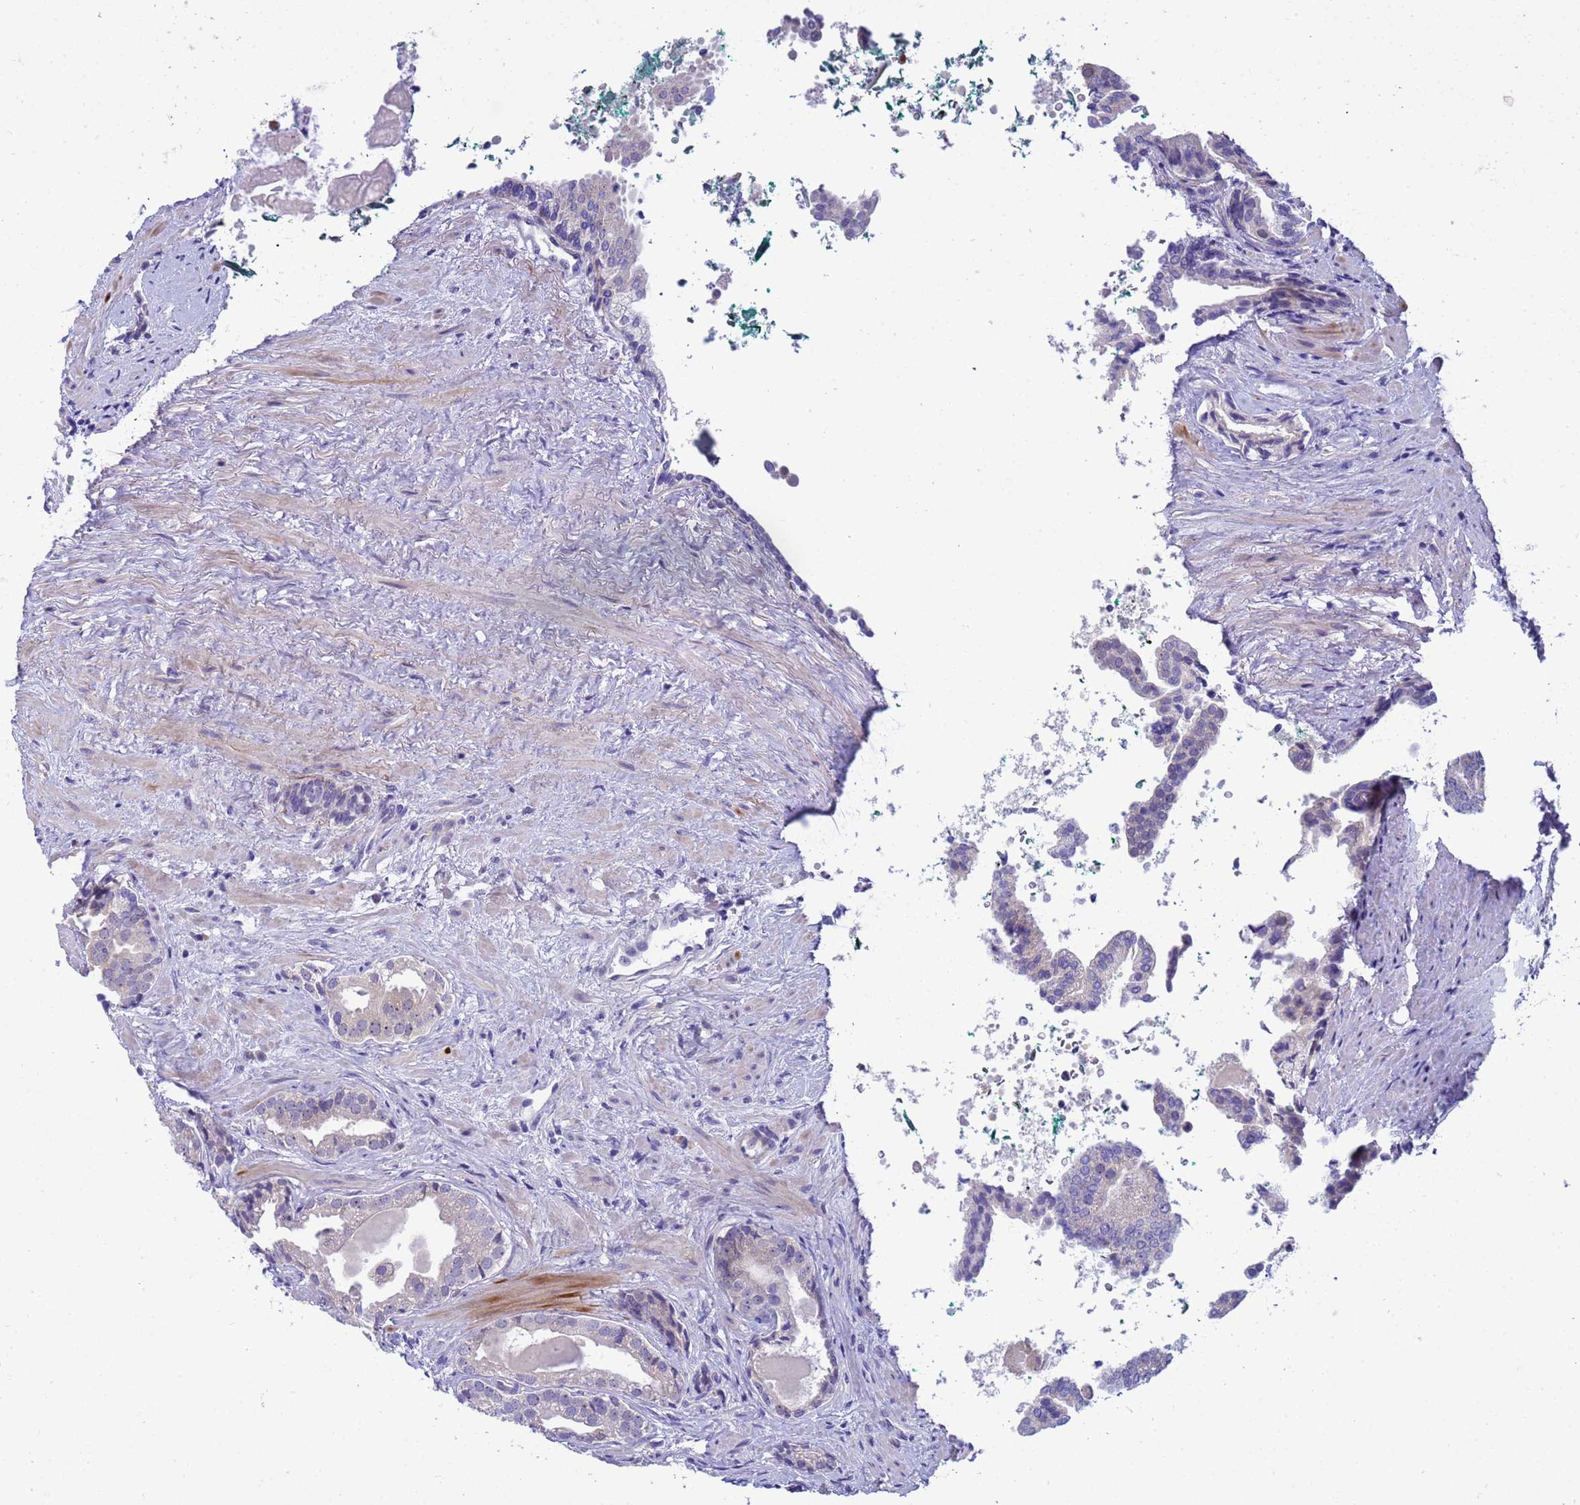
{"staining": {"intensity": "negative", "quantity": "none", "location": "none"}, "tissue": "prostate cancer", "cell_type": "Tumor cells", "image_type": "cancer", "snomed": [{"axis": "morphology", "description": "Adenocarcinoma, High grade"}, {"axis": "topography", "description": "Prostate"}], "caption": "Immunohistochemistry (IHC) image of human prostate cancer (high-grade adenocarcinoma) stained for a protein (brown), which shows no expression in tumor cells. (Stains: DAB immunohistochemistry with hematoxylin counter stain, Microscopy: brightfield microscopy at high magnification).", "gene": "LRATD1", "patient": {"sex": "male", "age": 60}}